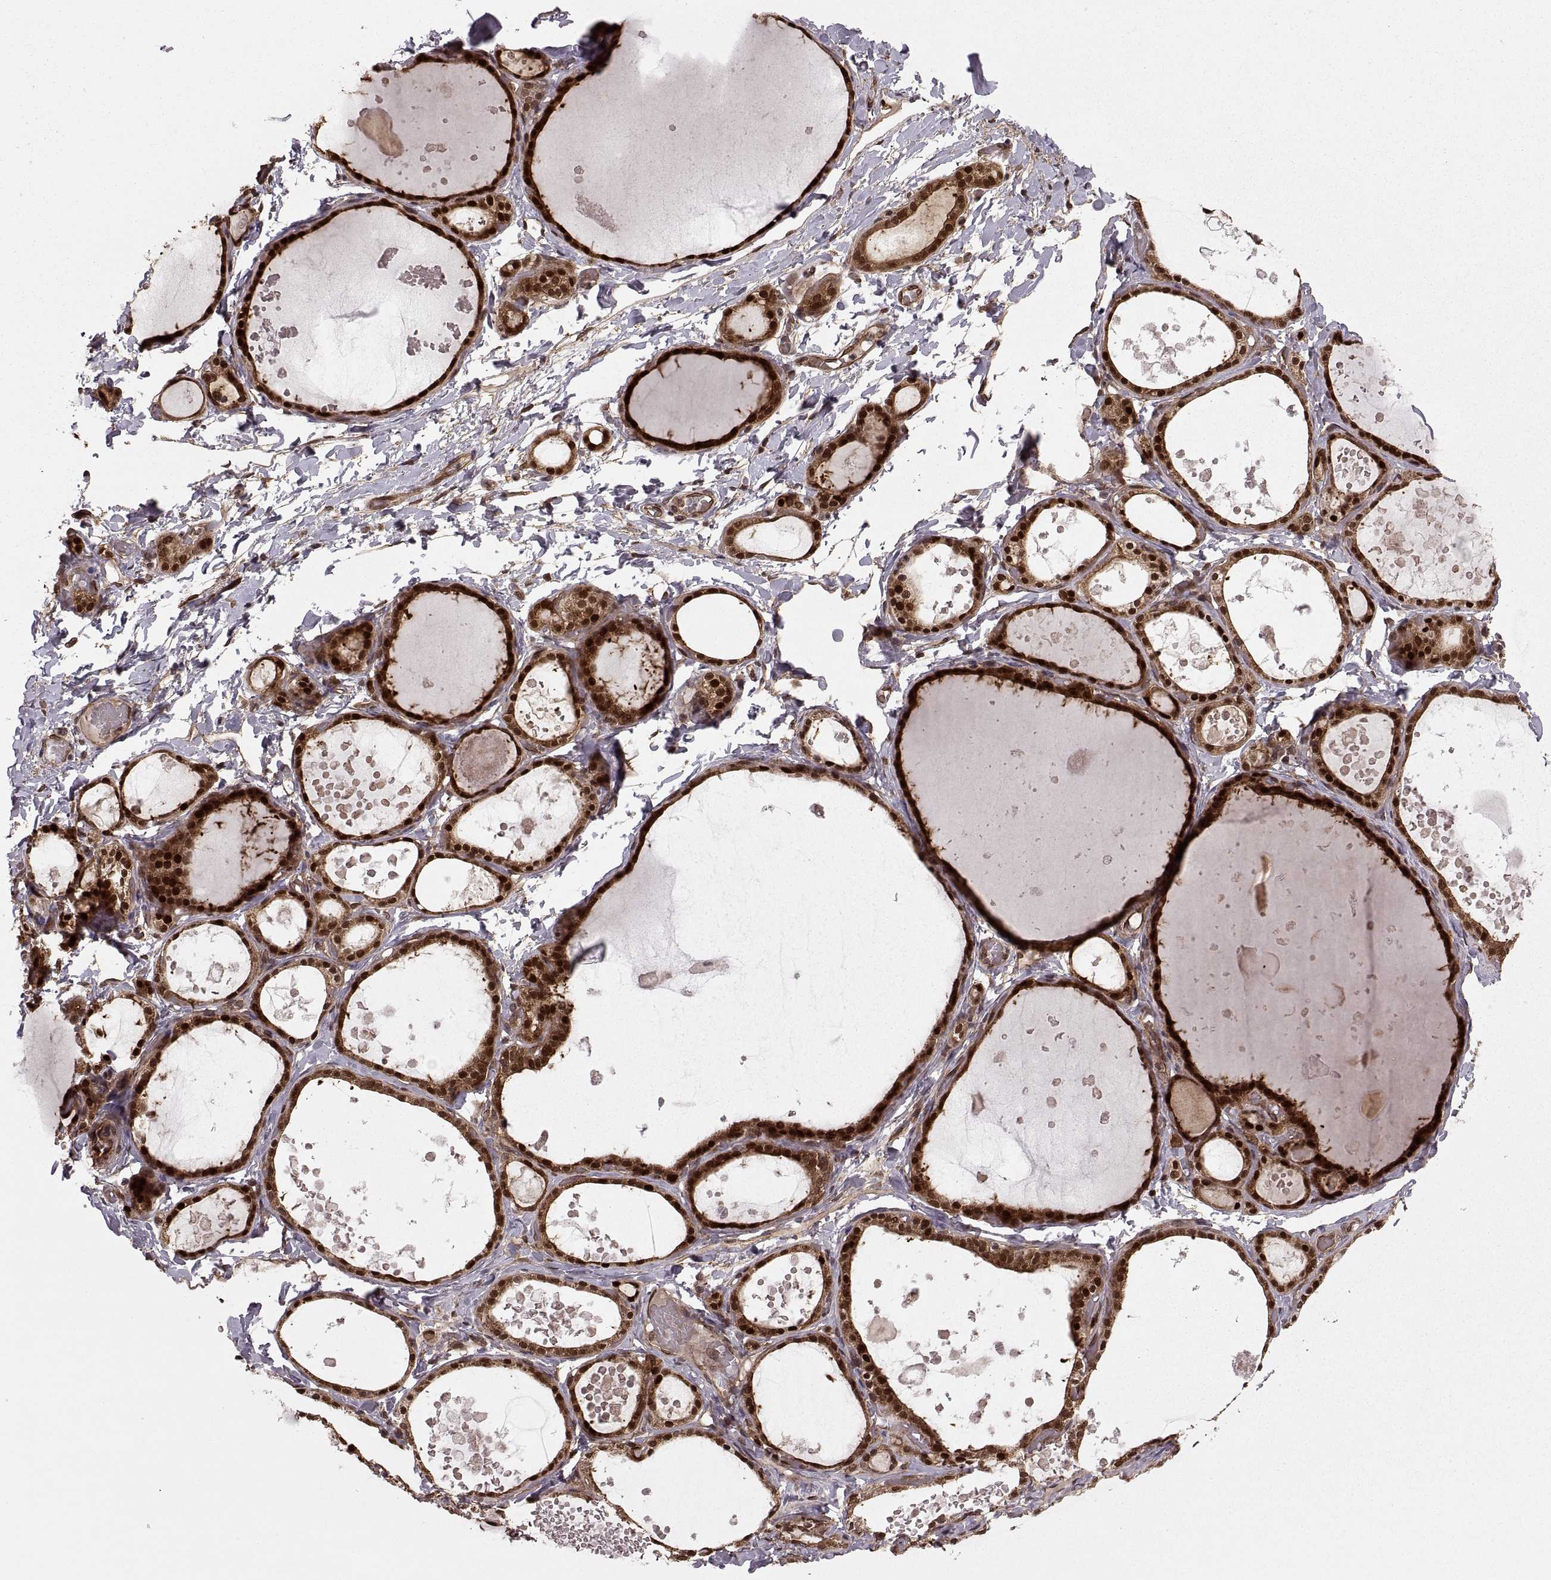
{"staining": {"intensity": "strong", "quantity": ">75%", "location": "cytoplasmic/membranous,nuclear"}, "tissue": "thyroid gland", "cell_type": "Glandular cells", "image_type": "normal", "snomed": [{"axis": "morphology", "description": "Normal tissue, NOS"}, {"axis": "topography", "description": "Thyroid gland"}], "caption": "A photomicrograph of thyroid gland stained for a protein exhibits strong cytoplasmic/membranous,nuclear brown staining in glandular cells.", "gene": "DEDD", "patient": {"sex": "female", "age": 56}}